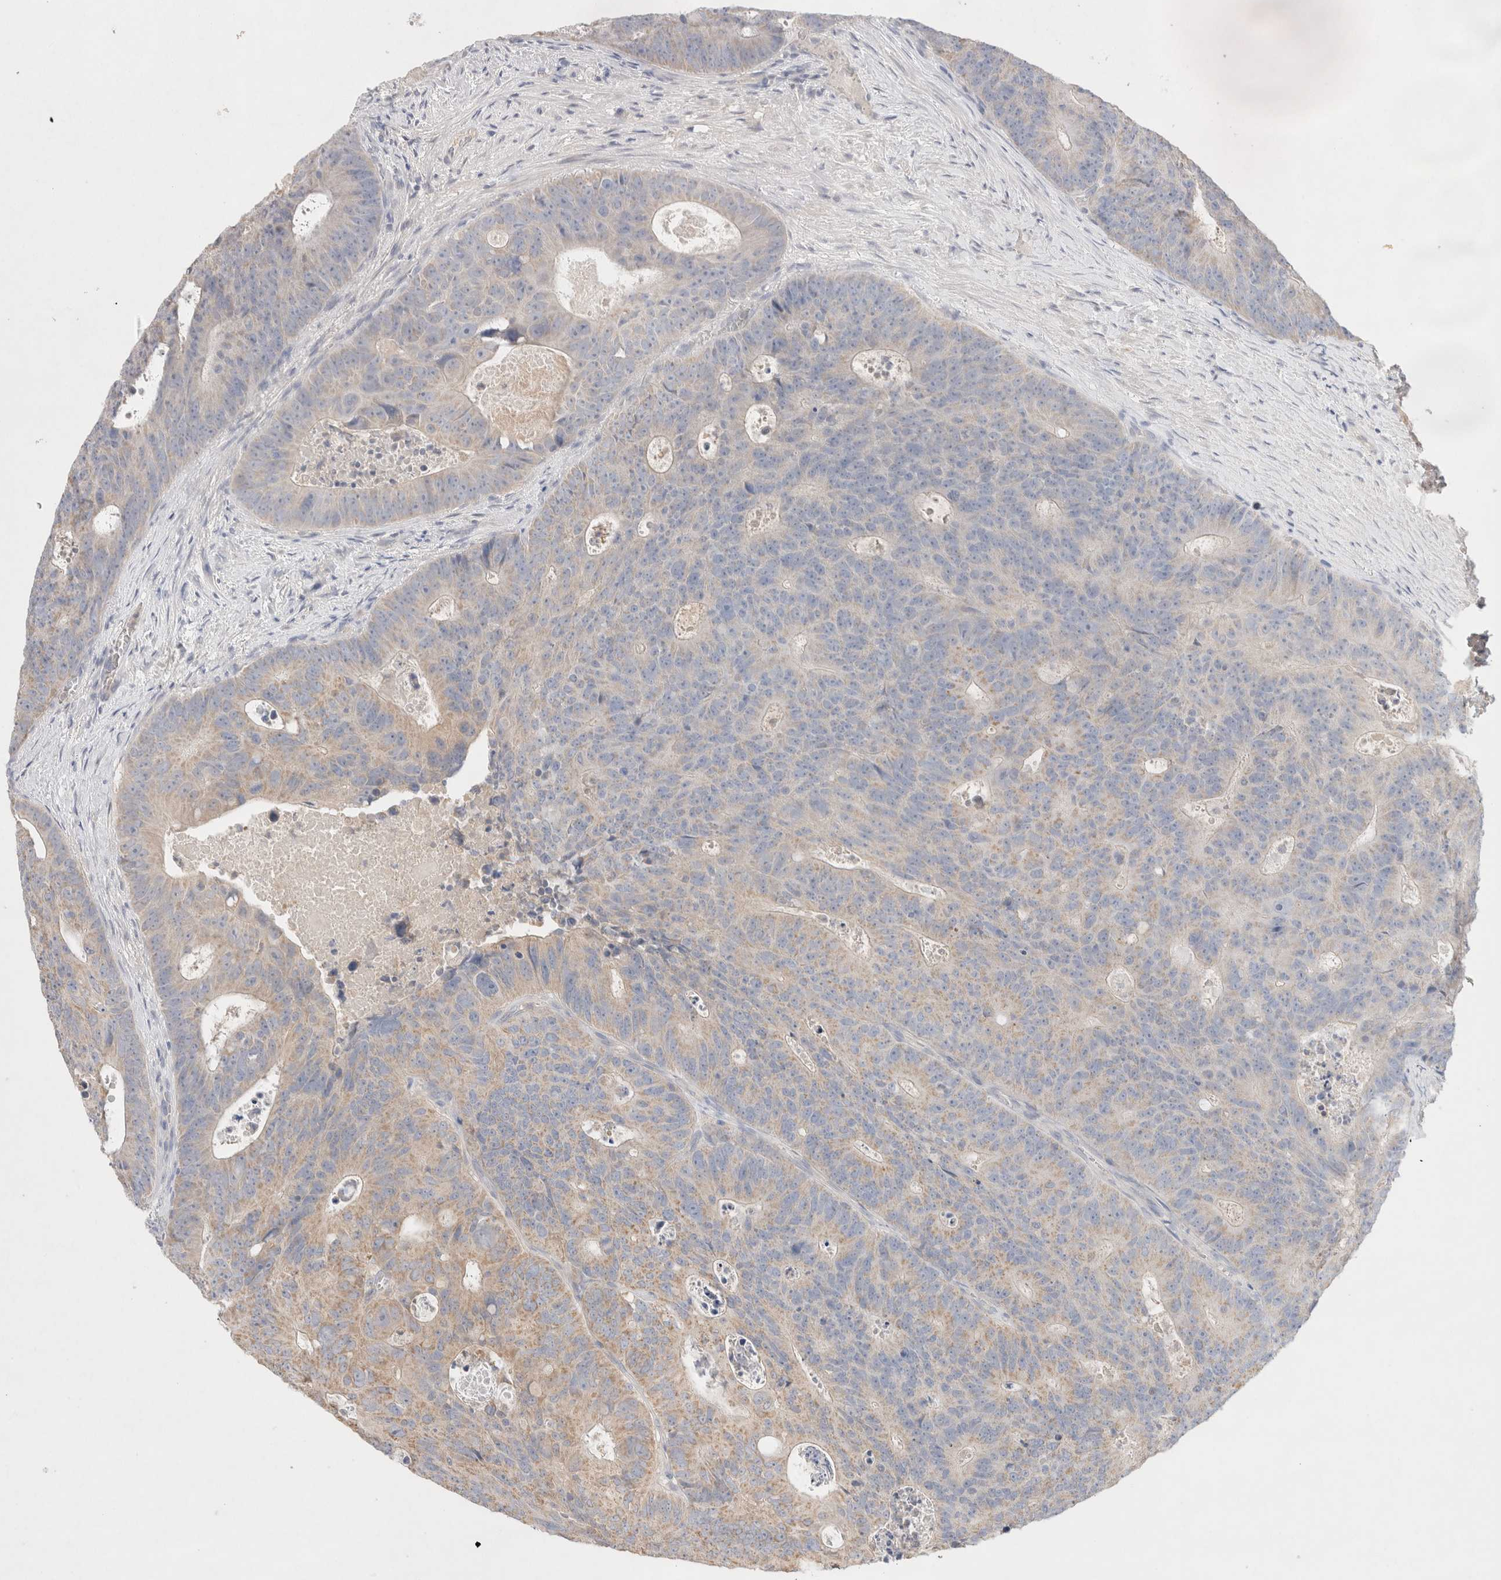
{"staining": {"intensity": "weak", "quantity": "<25%", "location": "cytoplasmic/membranous"}, "tissue": "colorectal cancer", "cell_type": "Tumor cells", "image_type": "cancer", "snomed": [{"axis": "morphology", "description": "Adenocarcinoma, NOS"}, {"axis": "topography", "description": "Colon"}], "caption": "High power microscopy micrograph of an immunohistochemistry image of colorectal cancer, revealing no significant staining in tumor cells. Nuclei are stained in blue.", "gene": "MPP2", "patient": {"sex": "male", "age": 87}}